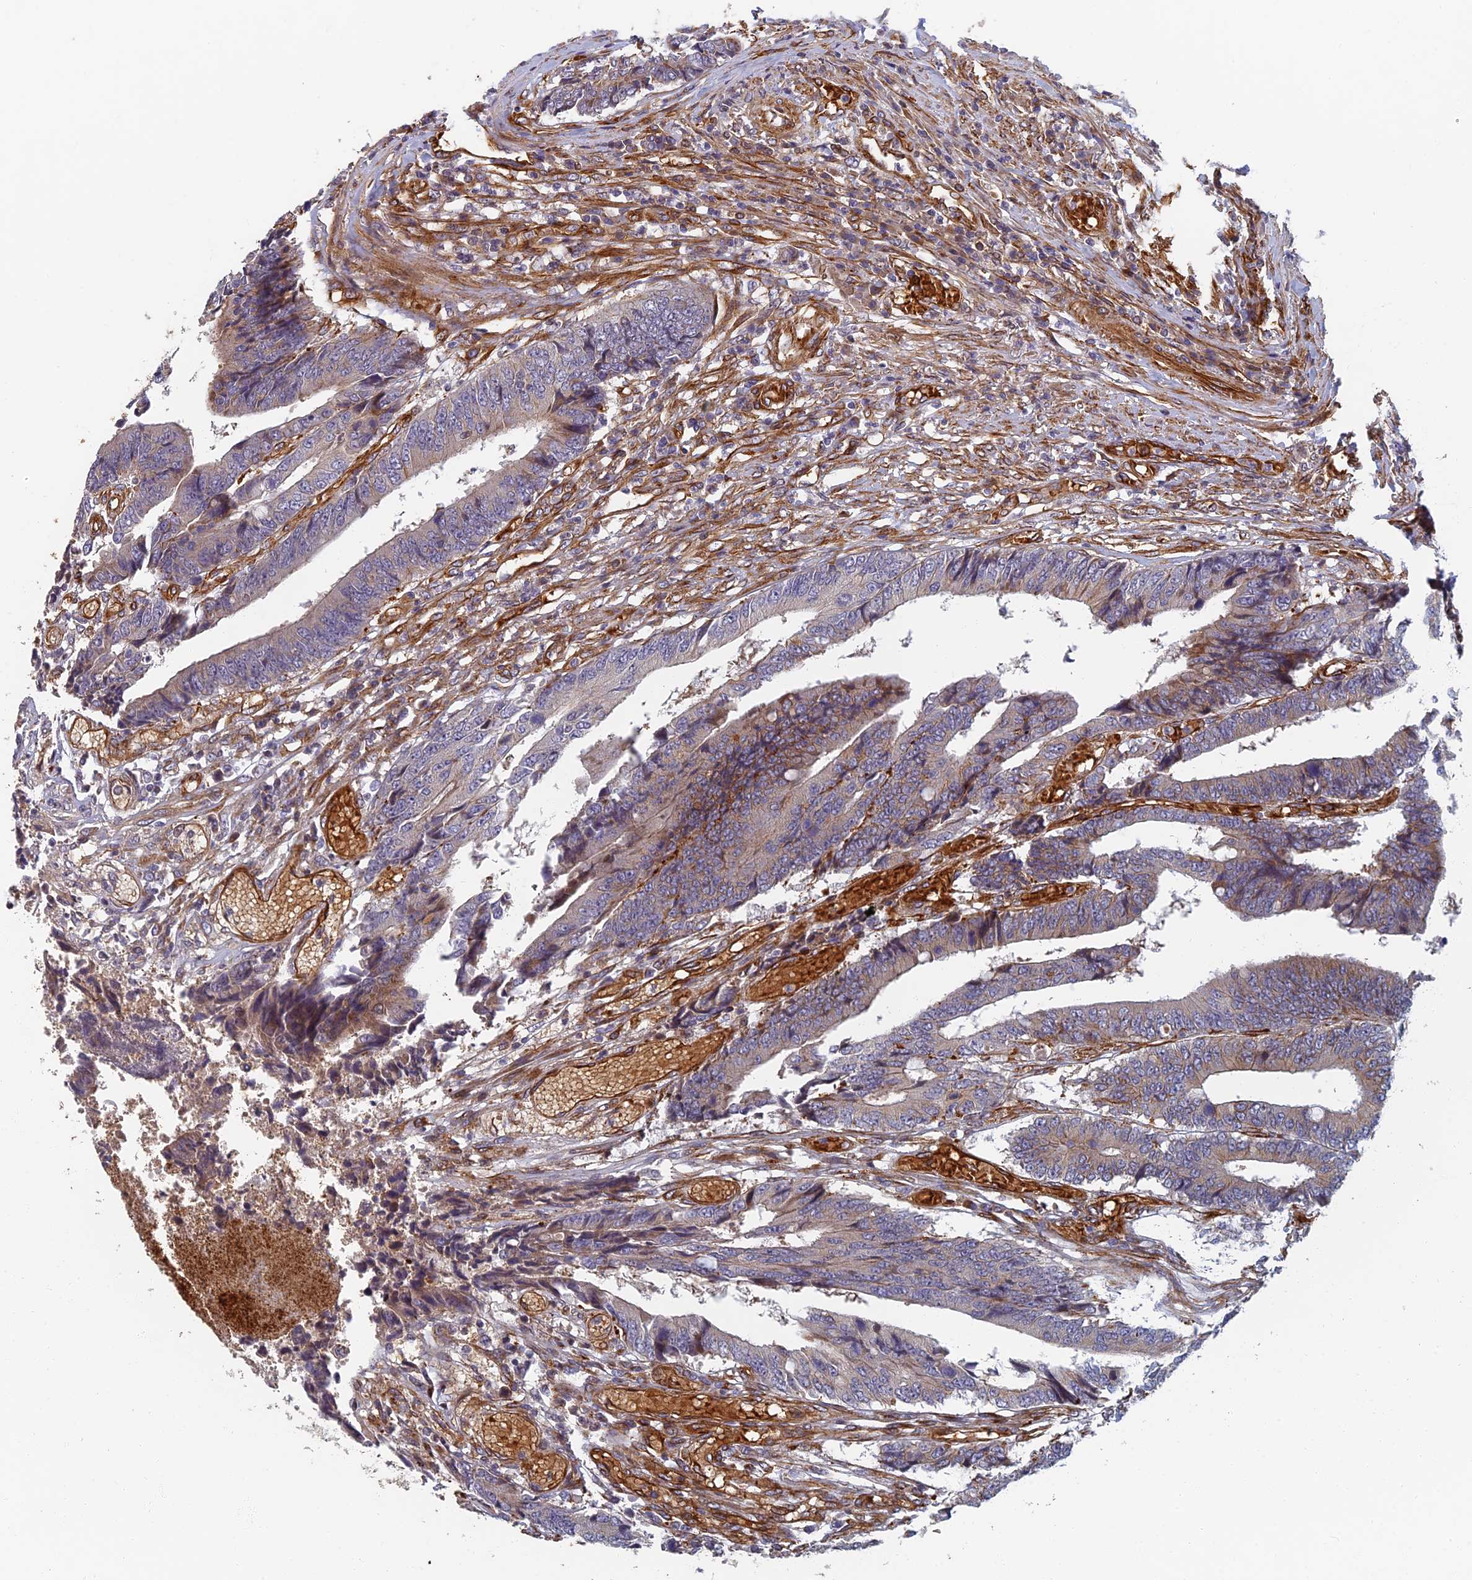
{"staining": {"intensity": "moderate", "quantity": "<25%", "location": "cytoplasmic/membranous"}, "tissue": "colorectal cancer", "cell_type": "Tumor cells", "image_type": "cancer", "snomed": [{"axis": "morphology", "description": "Adenocarcinoma, NOS"}, {"axis": "topography", "description": "Rectum"}], "caption": "Tumor cells display moderate cytoplasmic/membranous staining in about <25% of cells in adenocarcinoma (colorectal). (Brightfield microscopy of DAB IHC at high magnification).", "gene": "ABCB10", "patient": {"sex": "male", "age": 84}}